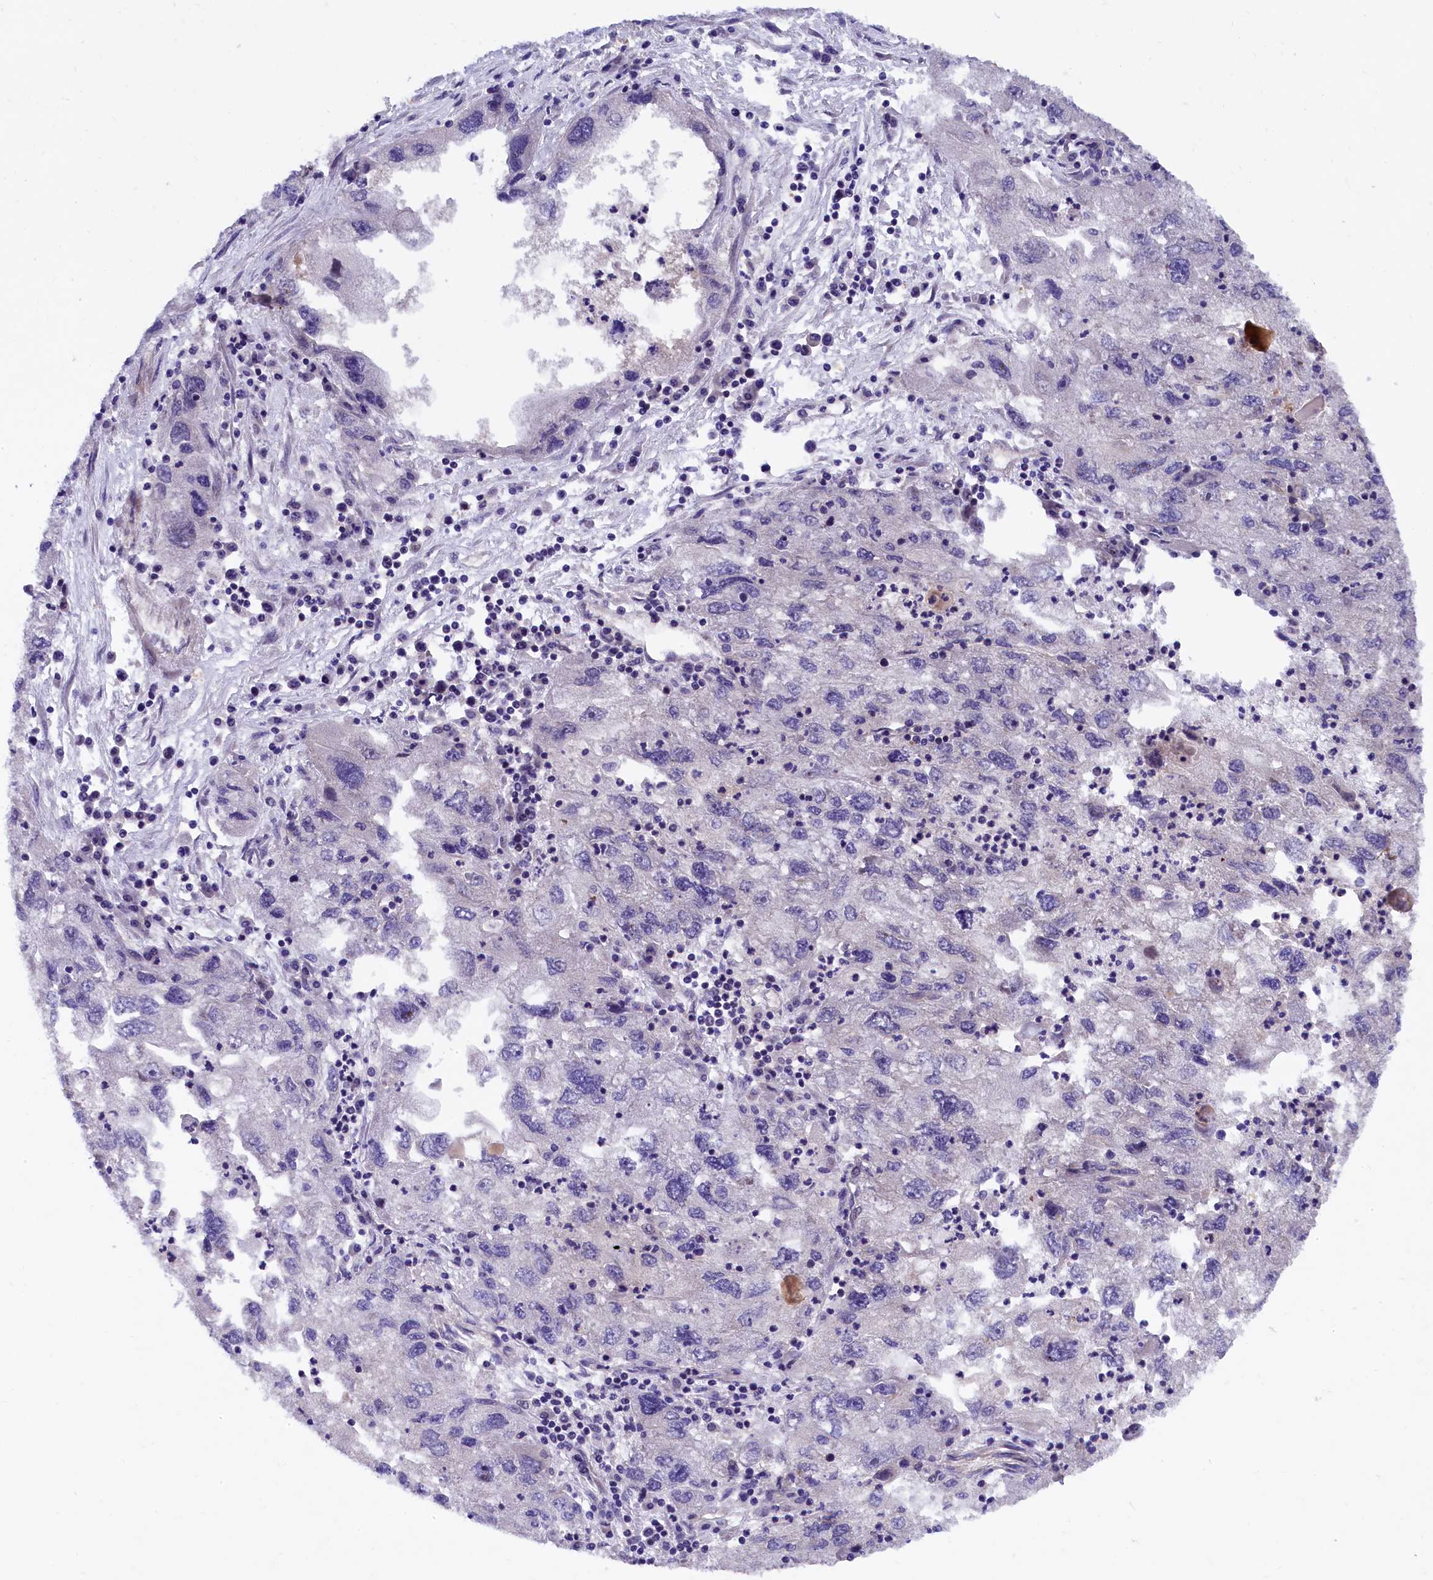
{"staining": {"intensity": "negative", "quantity": "none", "location": "none"}, "tissue": "endometrial cancer", "cell_type": "Tumor cells", "image_type": "cancer", "snomed": [{"axis": "morphology", "description": "Adenocarcinoma, NOS"}, {"axis": "topography", "description": "Endometrium"}], "caption": "Tumor cells show no significant expression in endometrial adenocarcinoma. (Brightfield microscopy of DAB (3,3'-diaminobenzidine) immunohistochemistry at high magnification).", "gene": "ARL14EP", "patient": {"sex": "female", "age": 49}}